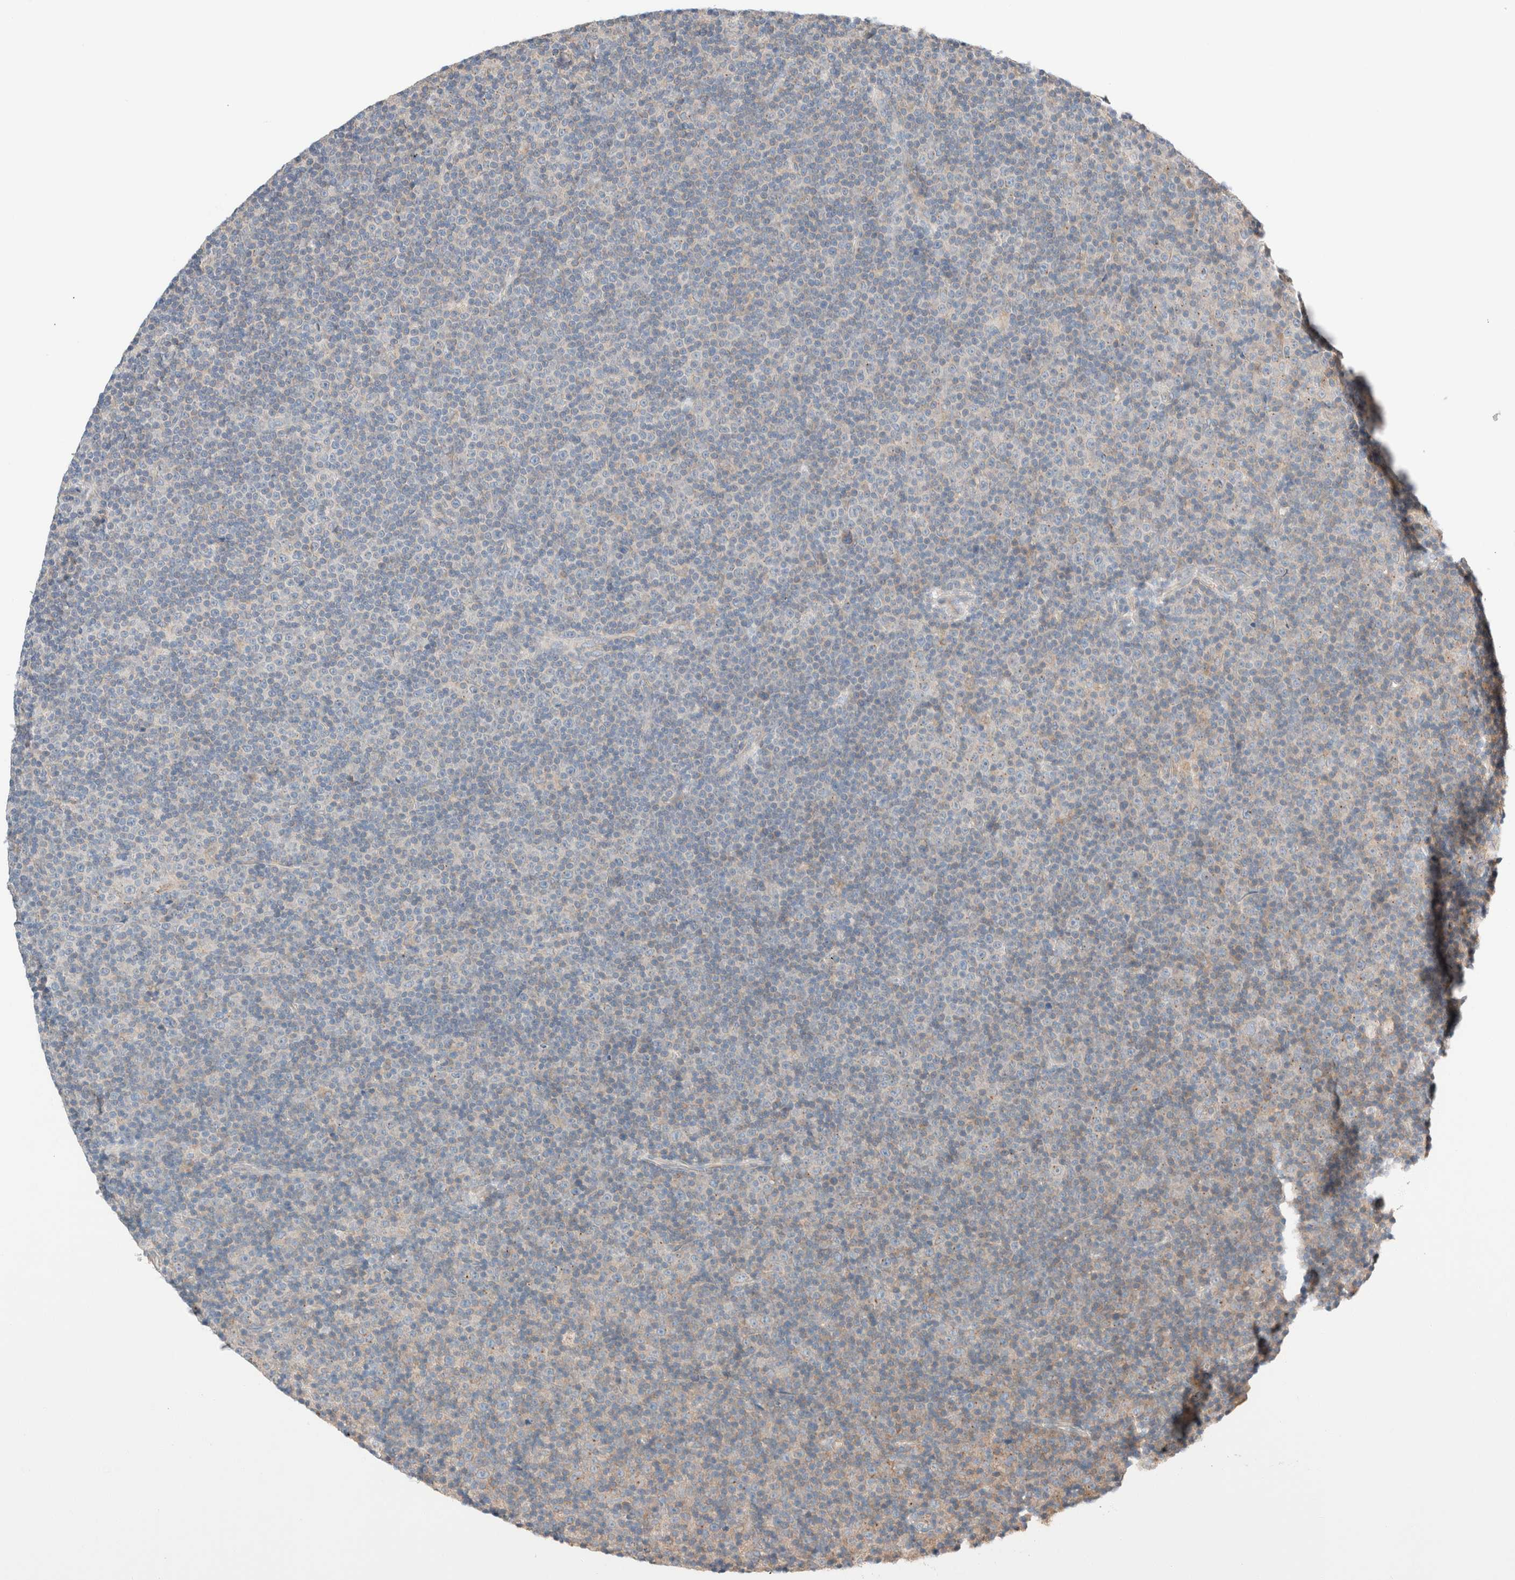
{"staining": {"intensity": "negative", "quantity": "none", "location": "none"}, "tissue": "lymphoma", "cell_type": "Tumor cells", "image_type": "cancer", "snomed": [{"axis": "morphology", "description": "Malignant lymphoma, non-Hodgkin's type, Low grade"}, {"axis": "topography", "description": "Lymph node"}], "caption": "This is a micrograph of immunohistochemistry (IHC) staining of lymphoma, which shows no positivity in tumor cells.", "gene": "PCM1", "patient": {"sex": "female", "age": 67}}